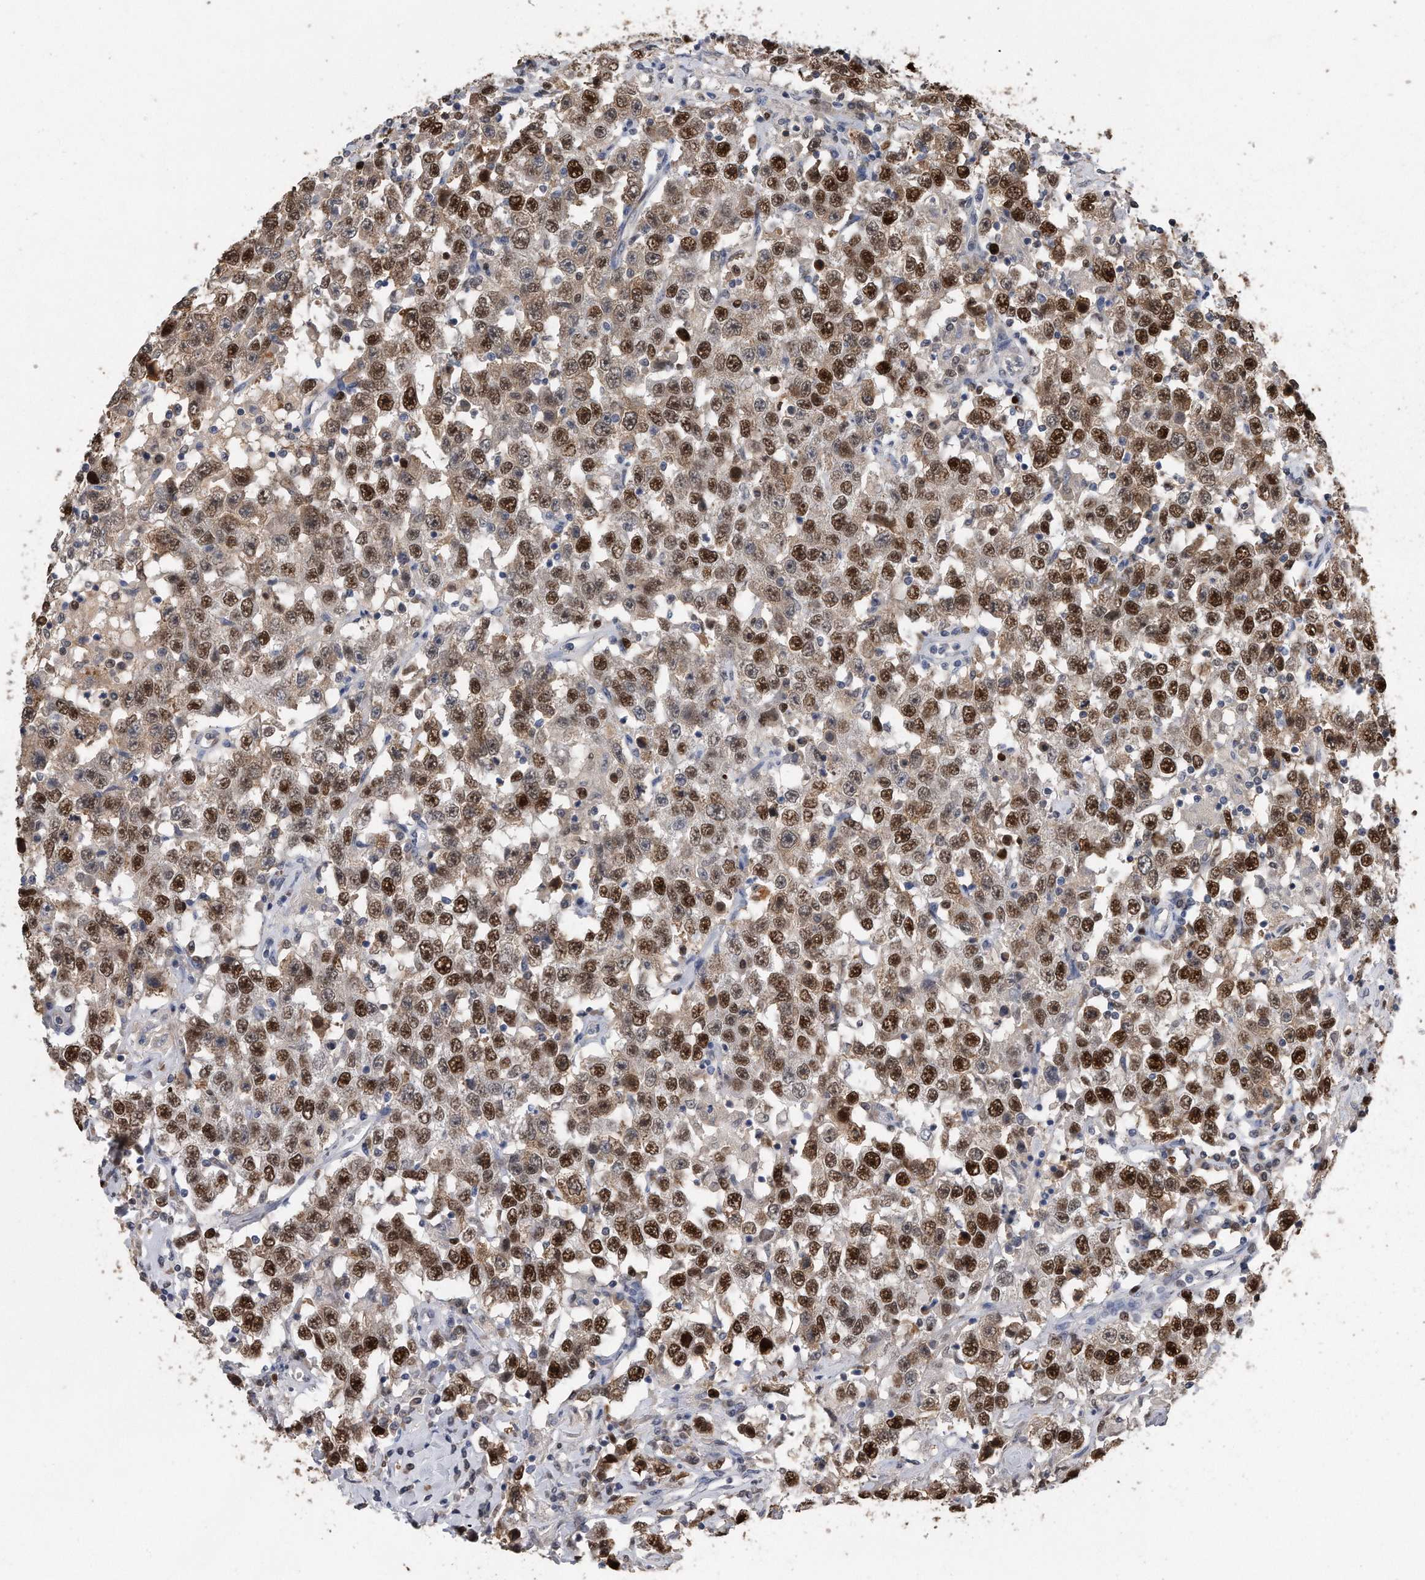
{"staining": {"intensity": "strong", "quantity": "25%-75%", "location": "nuclear"}, "tissue": "testis cancer", "cell_type": "Tumor cells", "image_type": "cancer", "snomed": [{"axis": "morphology", "description": "Seminoma, NOS"}, {"axis": "topography", "description": "Testis"}], "caption": "Protein staining of seminoma (testis) tissue exhibits strong nuclear expression in about 25%-75% of tumor cells. (DAB = brown stain, brightfield microscopy at high magnification).", "gene": "PCNA", "patient": {"sex": "male", "age": 41}}